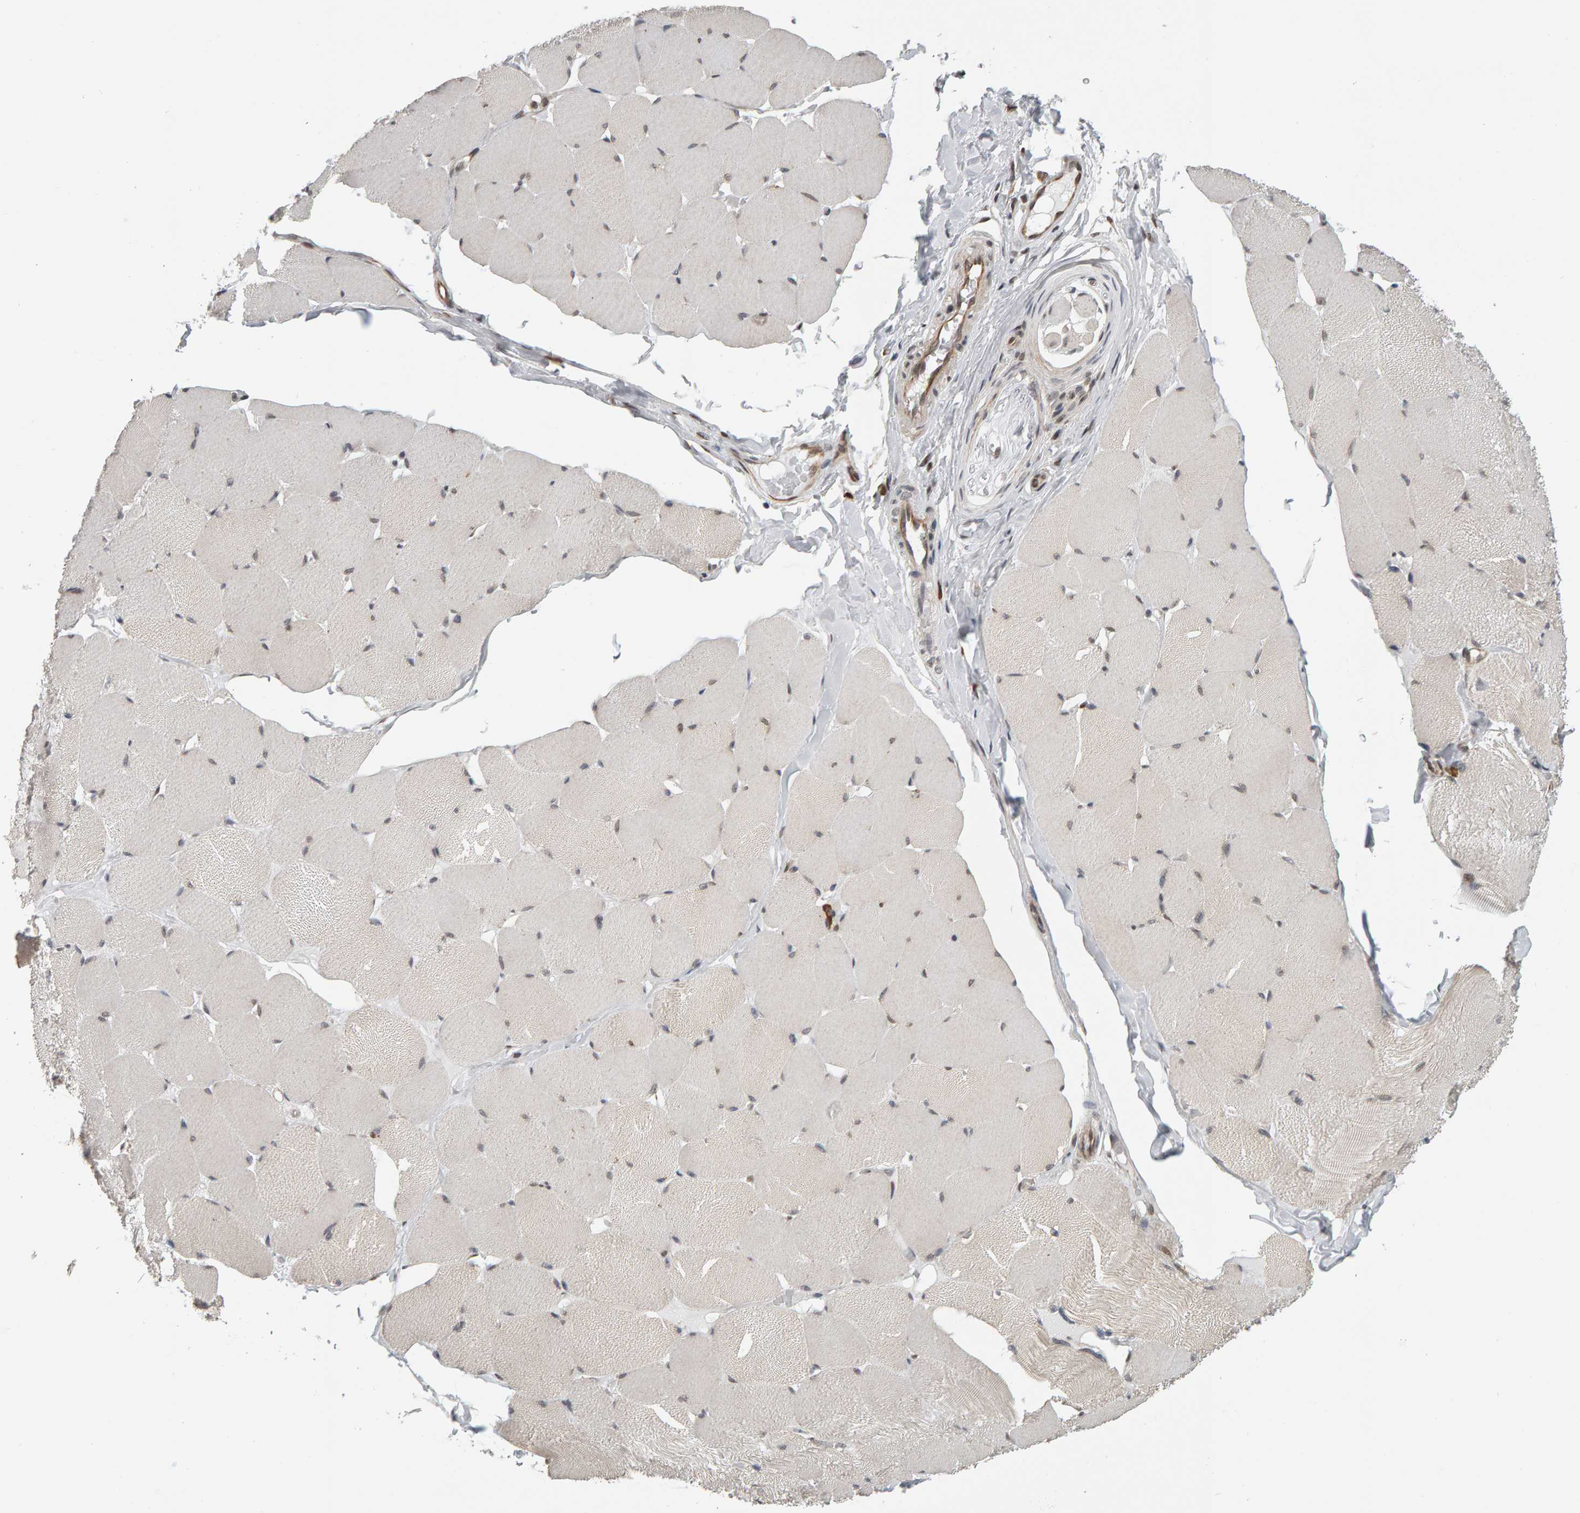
{"staining": {"intensity": "negative", "quantity": "none", "location": "none"}, "tissue": "skeletal muscle", "cell_type": "Myocytes", "image_type": "normal", "snomed": [{"axis": "morphology", "description": "Normal tissue, NOS"}, {"axis": "topography", "description": "Skin"}, {"axis": "topography", "description": "Skeletal muscle"}], "caption": "Human skeletal muscle stained for a protein using immunohistochemistry shows no positivity in myocytes.", "gene": "ATF7IP", "patient": {"sex": "male", "age": 83}}